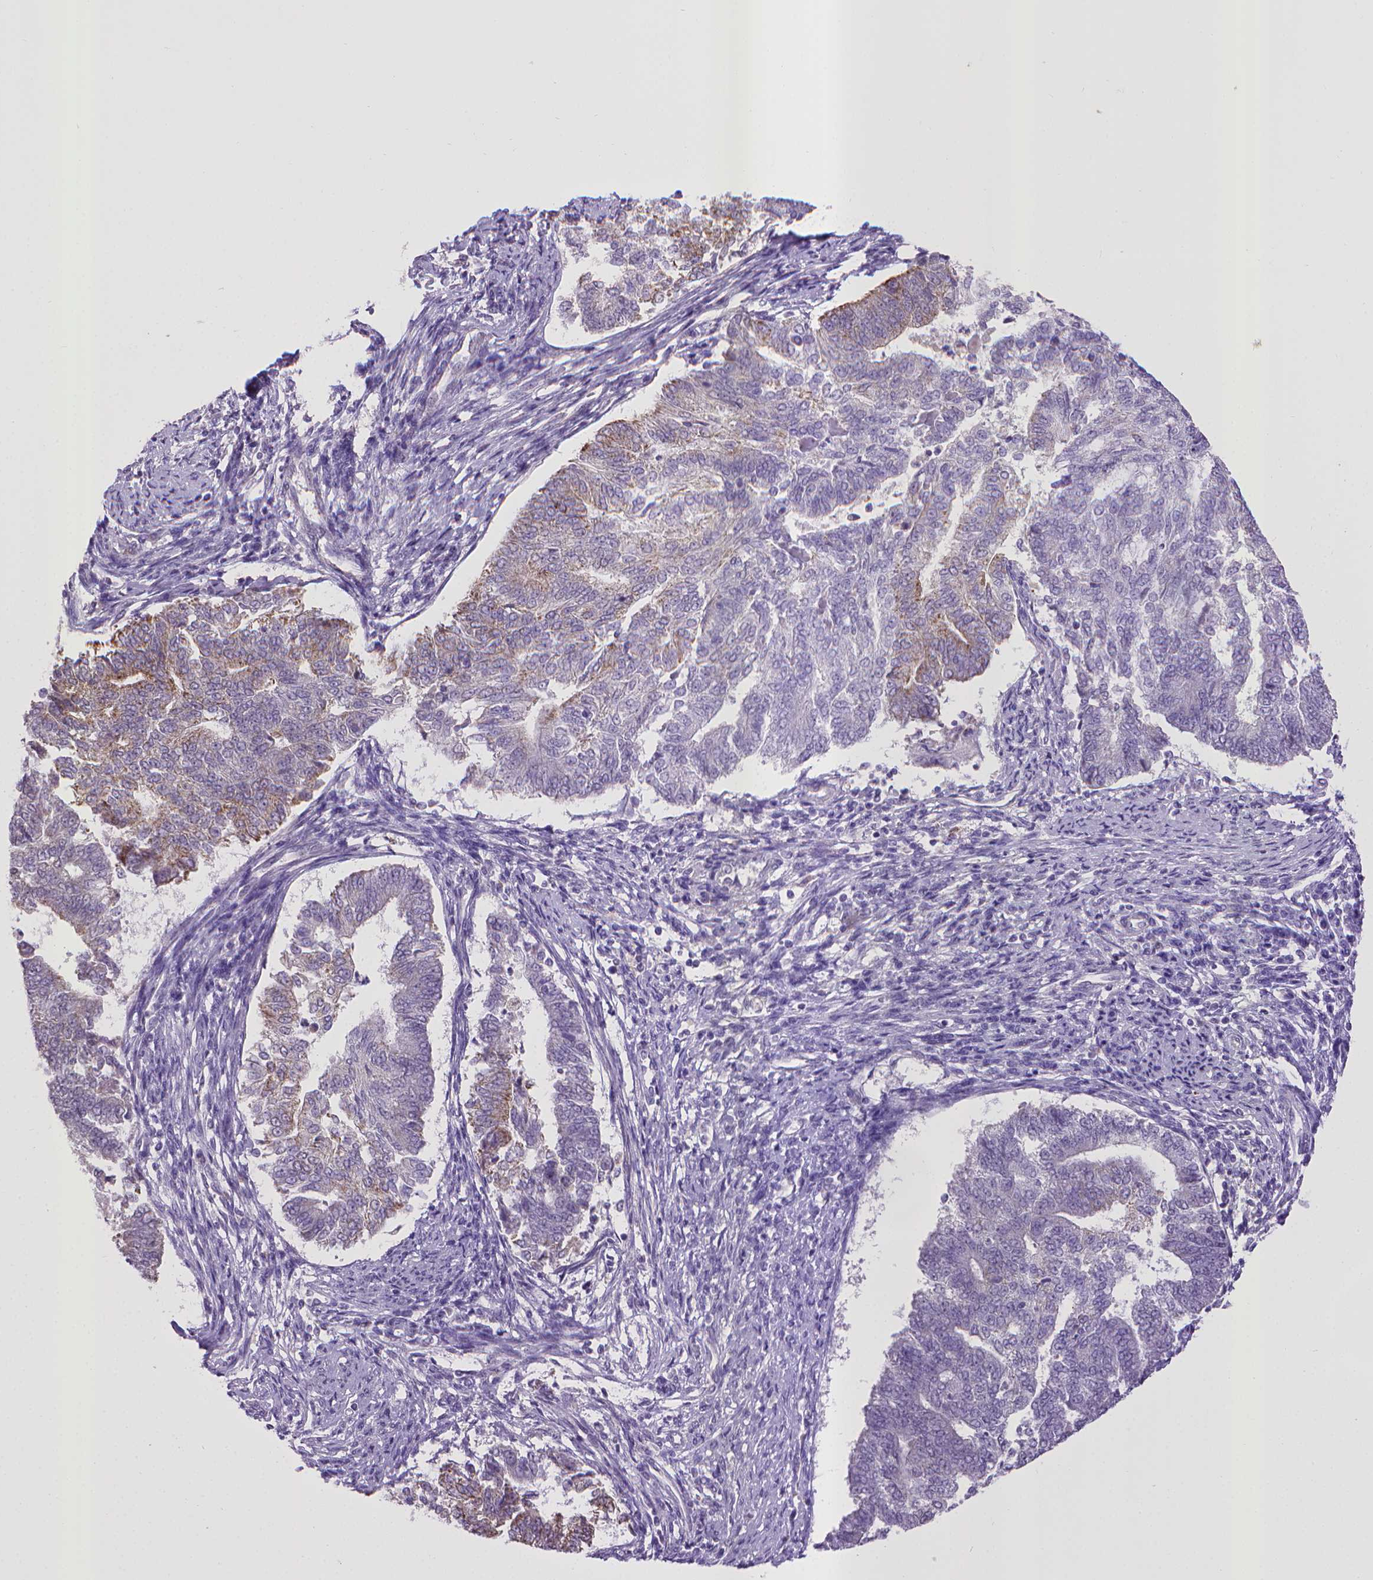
{"staining": {"intensity": "moderate", "quantity": "<25%", "location": "cytoplasmic/membranous"}, "tissue": "endometrial cancer", "cell_type": "Tumor cells", "image_type": "cancer", "snomed": [{"axis": "morphology", "description": "Adenocarcinoma, NOS"}, {"axis": "topography", "description": "Endometrium"}], "caption": "Immunohistochemical staining of adenocarcinoma (endometrial) reveals moderate cytoplasmic/membranous protein positivity in about <25% of tumor cells.", "gene": "KMO", "patient": {"sex": "female", "age": 65}}